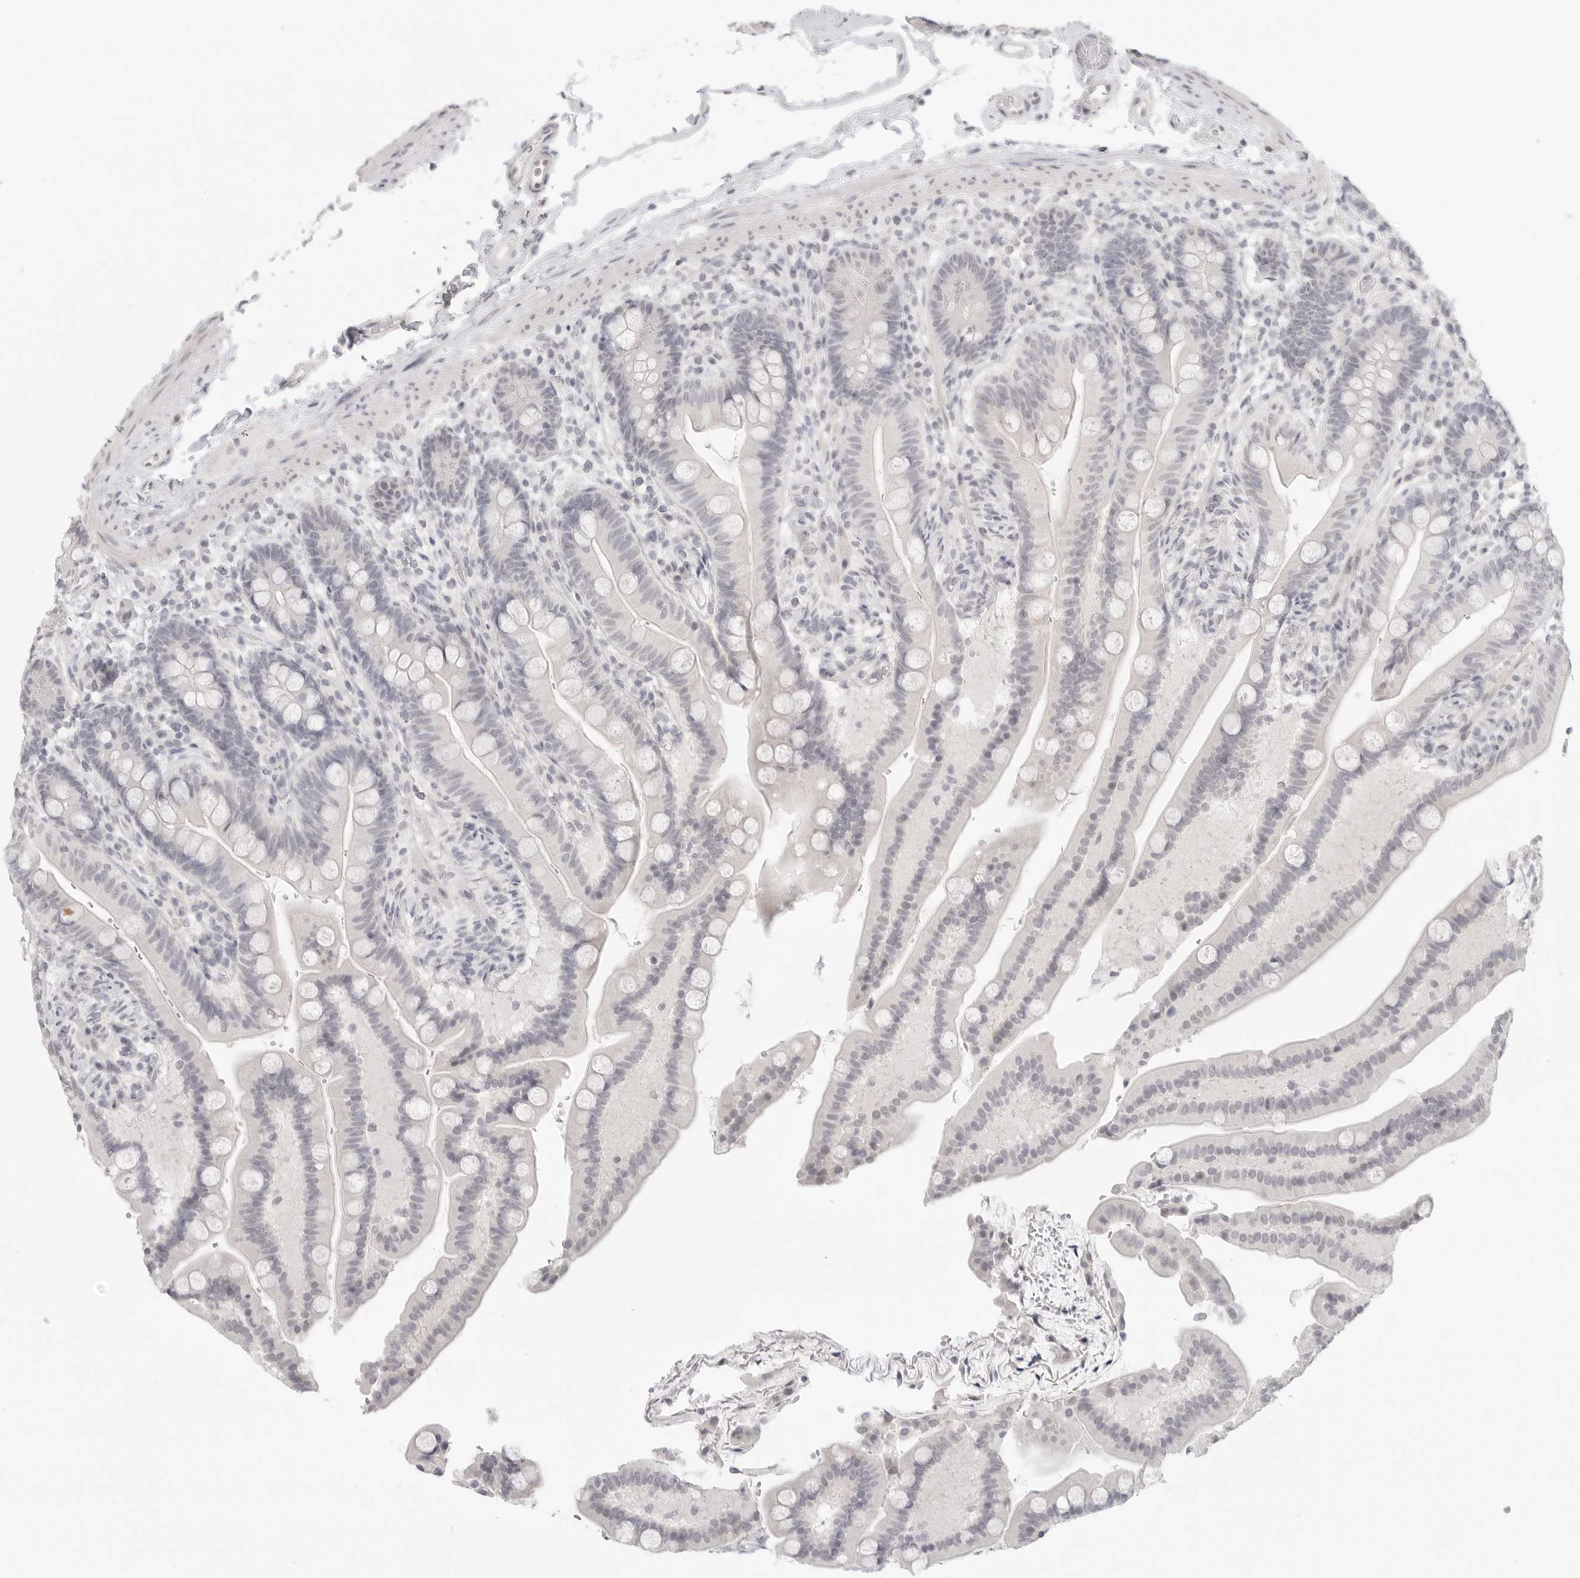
{"staining": {"intensity": "negative", "quantity": "none", "location": "none"}, "tissue": "colon", "cell_type": "Endothelial cells", "image_type": "normal", "snomed": [{"axis": "morphology", "description": "Normal tissue, NOS"}, {"axis": "topography", "description": "Smooth muscle"}, {"axis": "topography", "description": "Colon"}], "caption": "An image of colon stained for a protein shows no brown staining in endothelial cells. Brightfield microscopy of immunohistochemistry (IHC) stained with DAB (brown) and hematoxylin (blue), captured at high magnification.", "gene": "KLK11", "patient": {"sex": "male", "age": 73}}